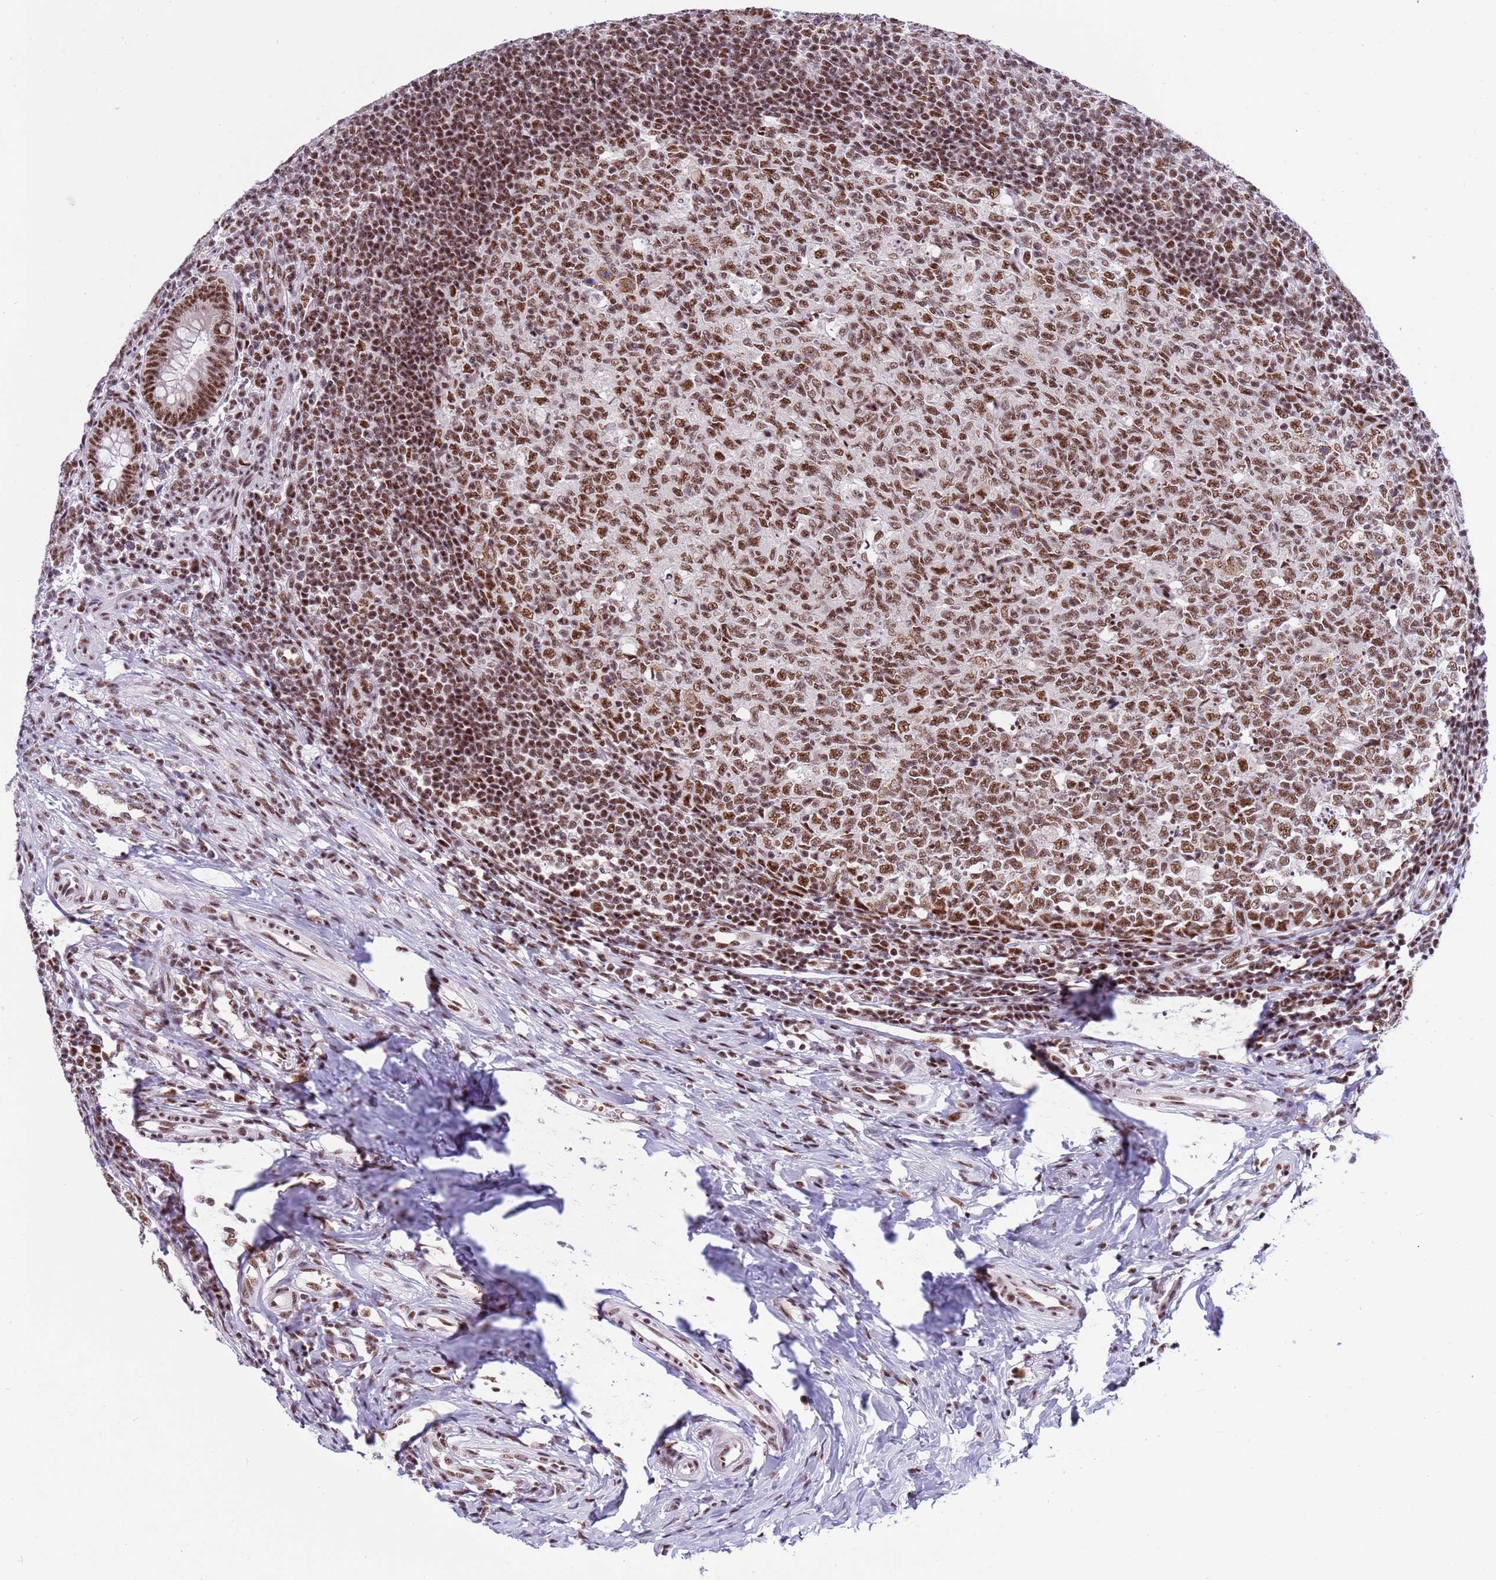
{"staining": {"intensity": "strong", "quantity": ">75%", "location": "nuclear"}, "tissue": "appendix", "cell_type": "Glandular cells", "image_type": "normal", "snomed": [{"axis": "morphology", "description": "Normal tissue, NOS"}, {"axis": "topography", "description": "Appendix"}], "caption": "Protein expression analysis of benign appendix shows strong nuclear staining in about >75% of glandular cells.", "gene": "THOC2", "patient": {"sex": "male", "age": 14}}